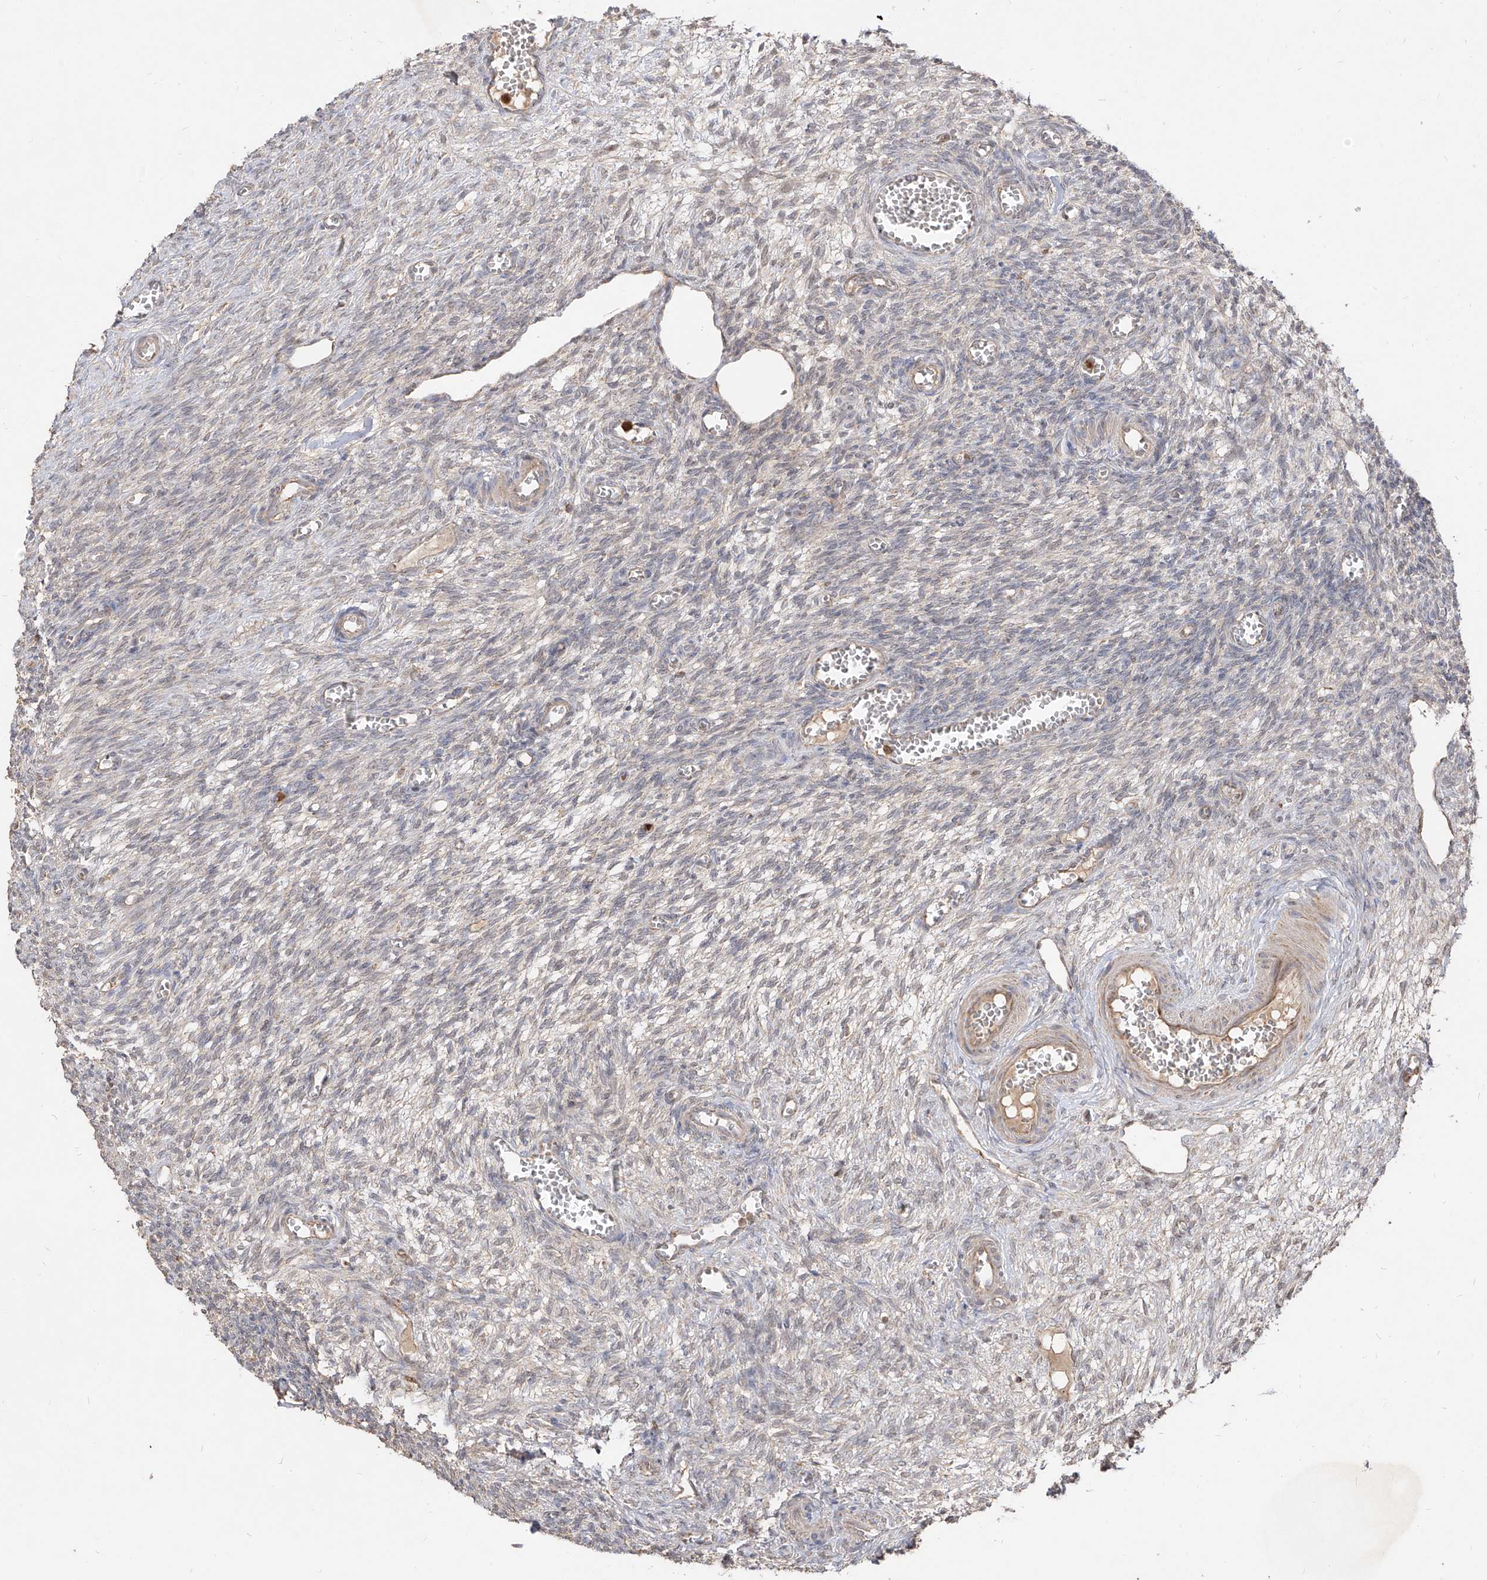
{"staining": {"intensity": "negative", "quantity": "none", "location": "none"}, "tissue": "ovary", "cell_type": "Ovarian stroma cells", "image_type": "normal", "snomed": [{"axis": "morphology", "description": "Normal tissue, NOS"}, {"axis": "topography", "description": "Ovary"}], "caption": "High power microscopy micrograph of an immunohistochemistry (IHC) histopathology image of benign ovary, revealing no significant positivity in ovarian stroma cells.", "gene": "AIM2", "patient": {"sex": "female", "age": 27}}